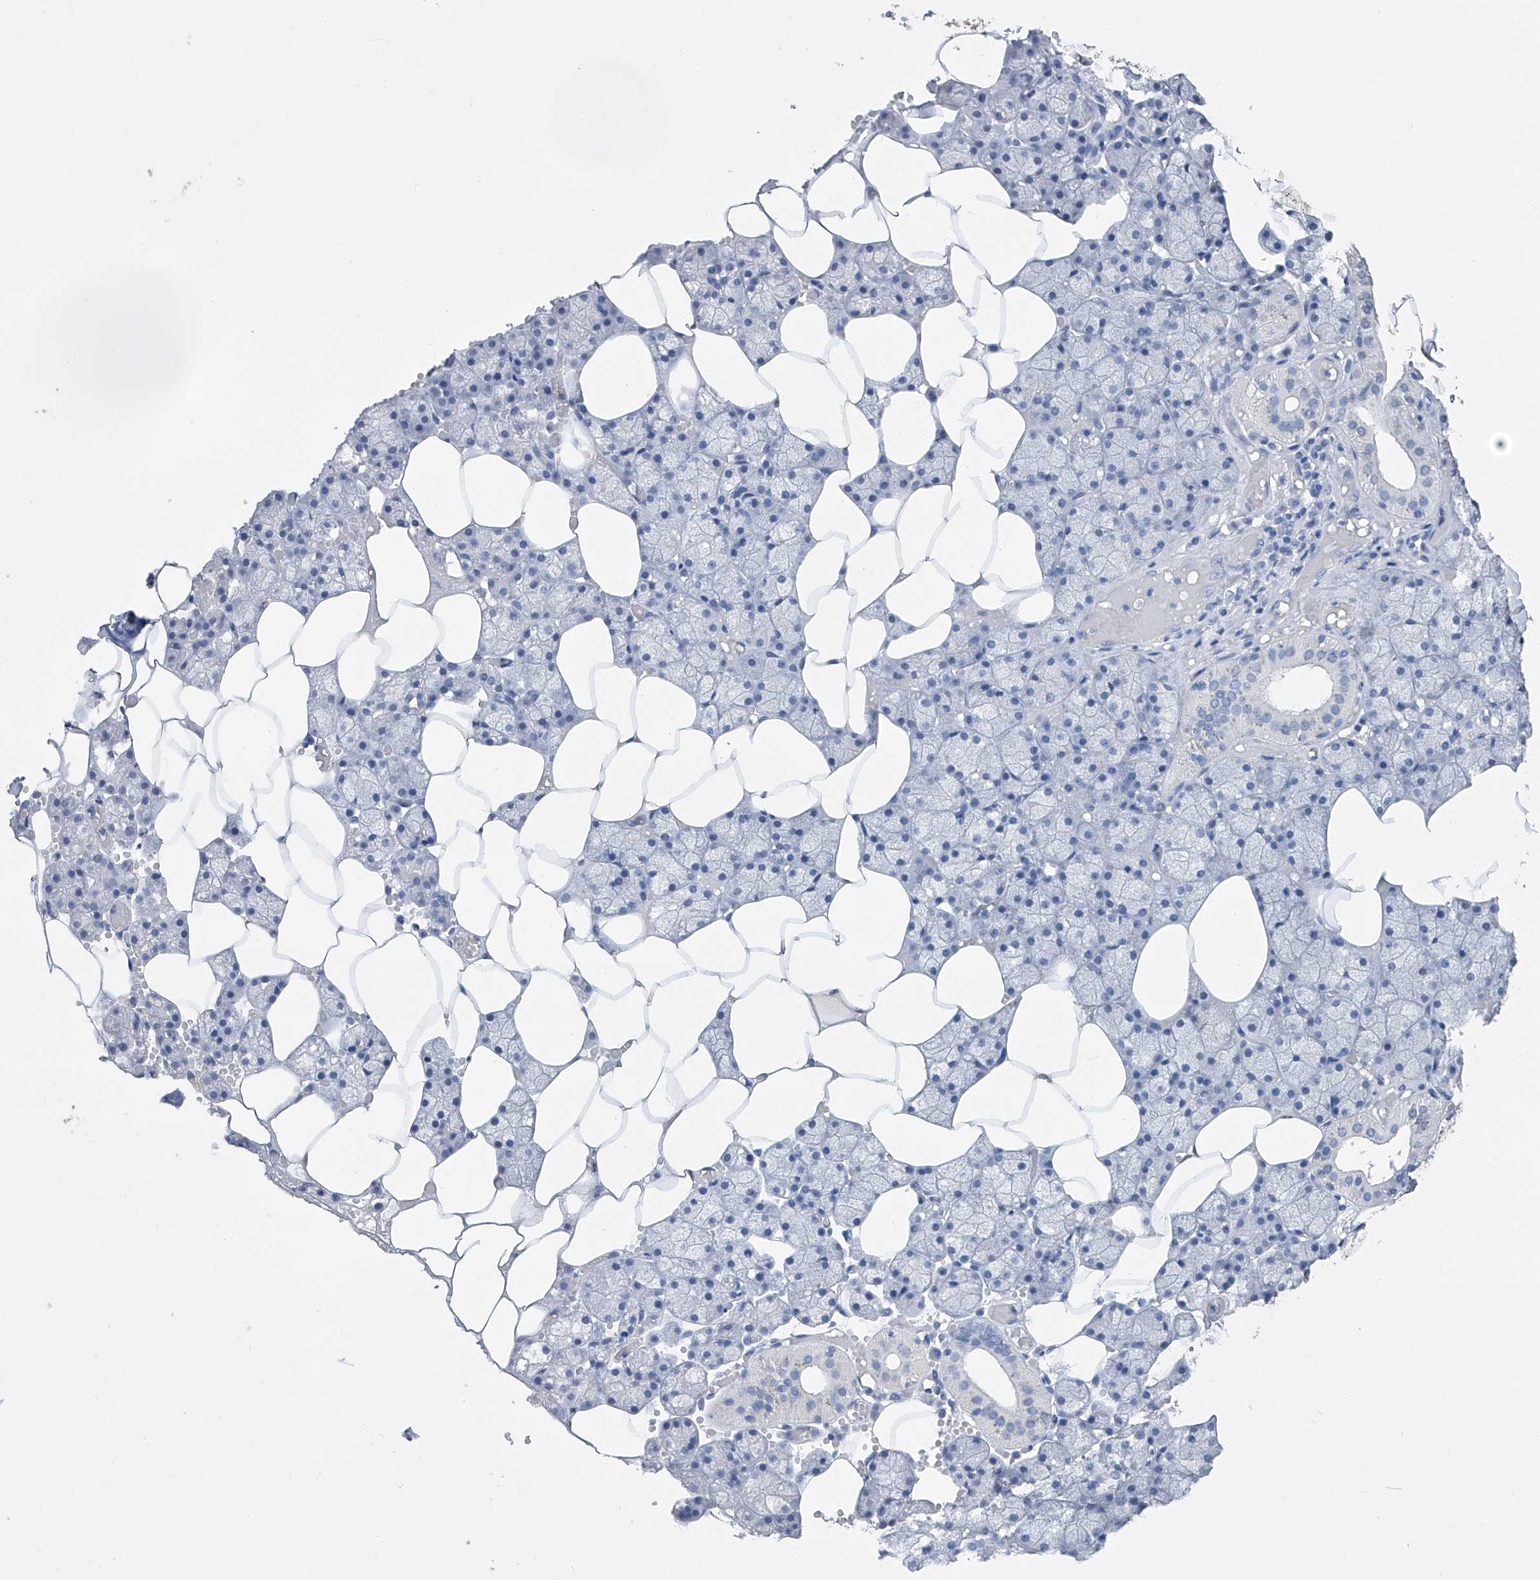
{"staining": {"intensity": "negative", "quantity": "none", "location": "none"}, "tissue": "salivary gland", "cell_type": "Glandular cells", "image_type": "normal", "snomed": [{"axis": "morphology", "description": "Normal tissue, NOS"}, {"axis": "topography", "description": "Salivary gland"}], "caption": "This is a image of immunohistochemistry (IHC) staining of normal salivary gland, which shows no positivity in glandular cells. (DAB (3,3'-diaminobenzidine) immunohistochemistry (IHC), high magnification).", "gene": "ADRA1A", "patient": {"sex": "male", "age": 62}}